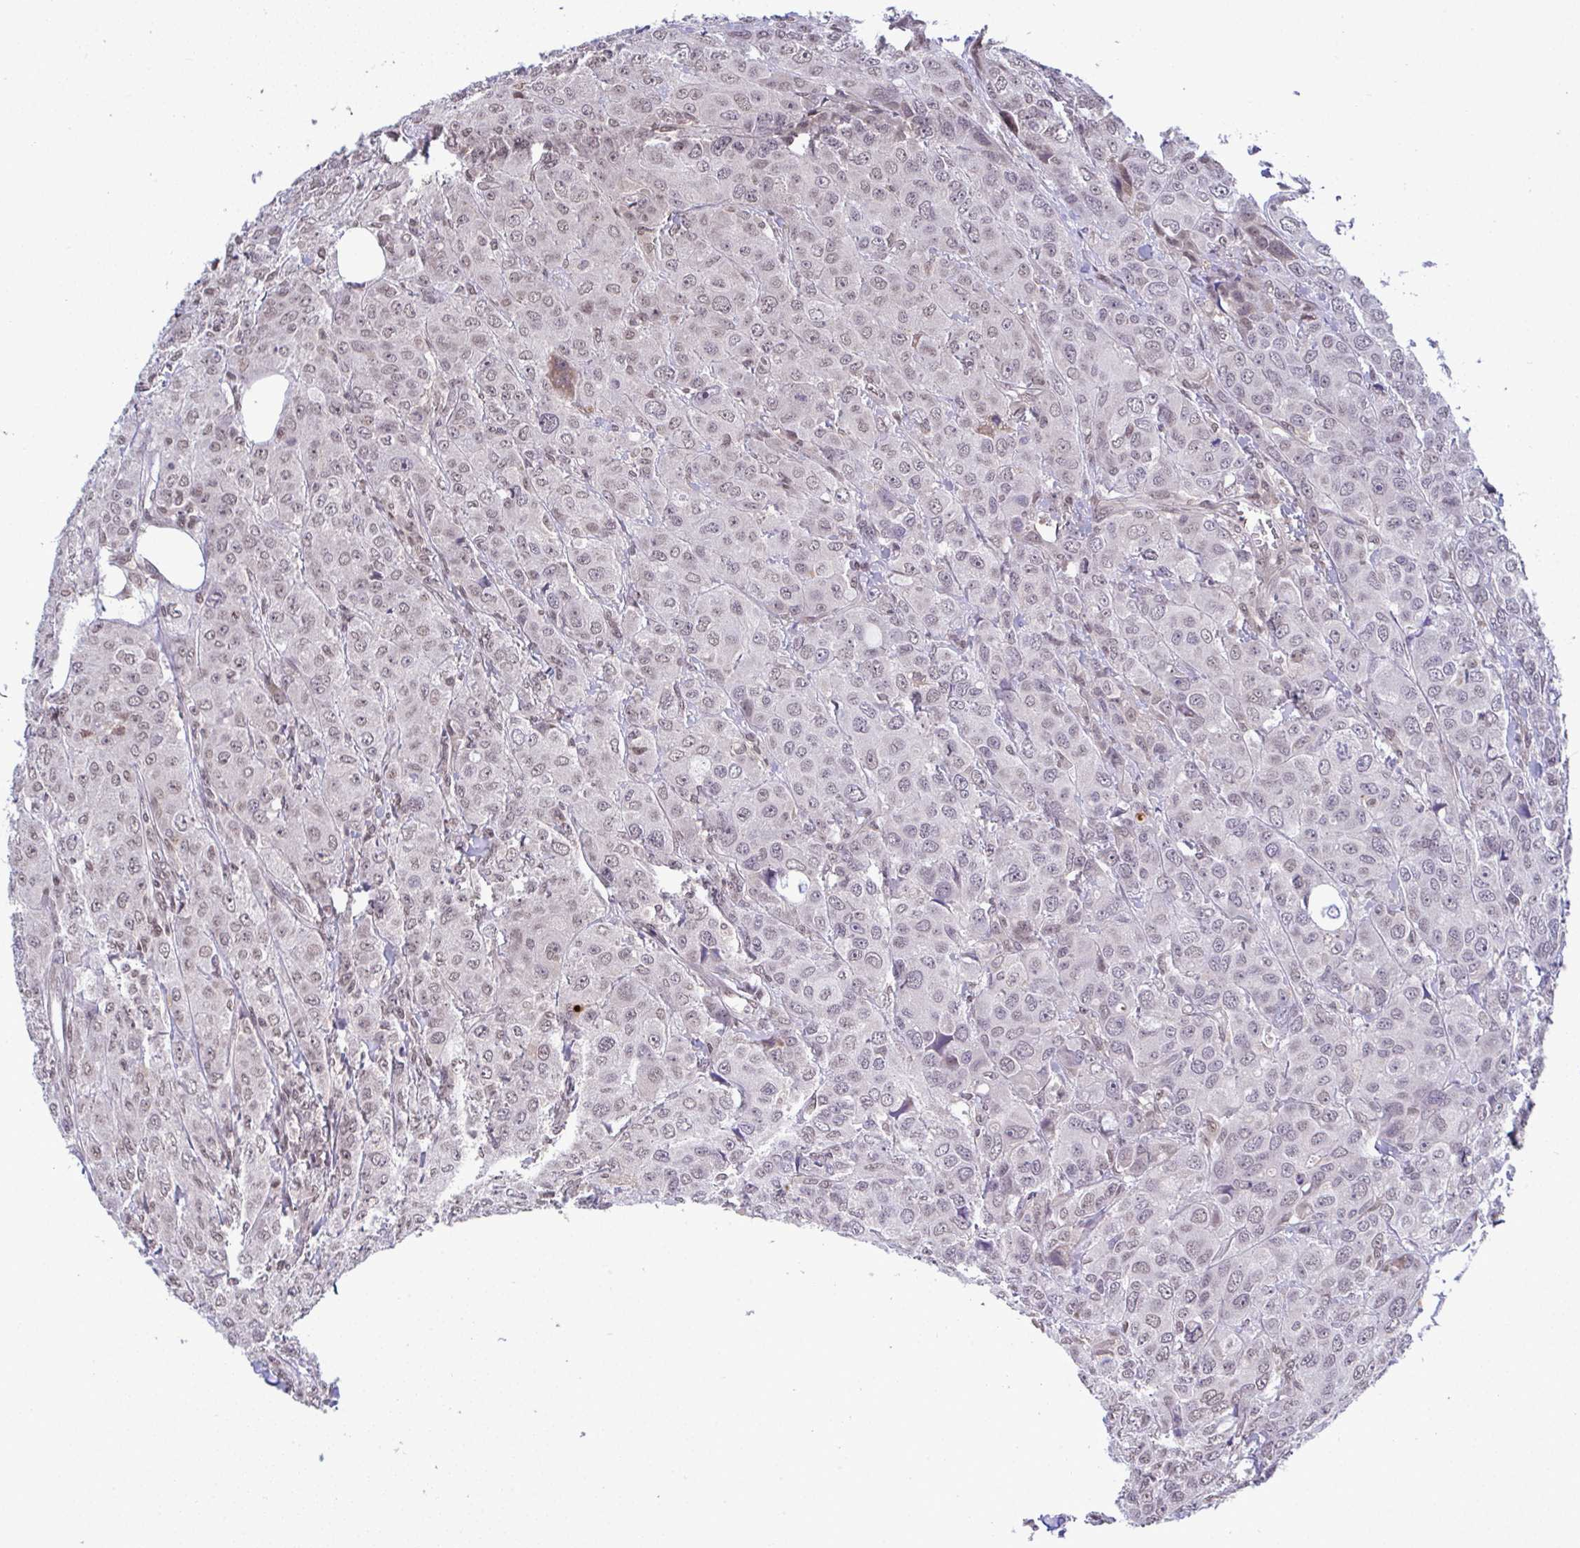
{"staining": {"intensity": "weak", "quantity": "<25%", "location": "nuclear"}, "tissue": "breast cancer", "cell_type": "Tumor cells", "image_type": "cancer", "snomed": [{"axis": "morphology", "description": "Duct carcinoma"}, {"axis": "topography", "description": "Breast"}], "caption": "Immunohistochemistry (IHC) photomicrograph of neoplastic tissue: breast cancer (invasive ductal carcinoma) stained with DAB (3,3'-diaminobenzidine) exhibits no significant protein positivity in tumor cells.", "gene": "C9orf64", "patient": {"sex": "female", "age": 43}}